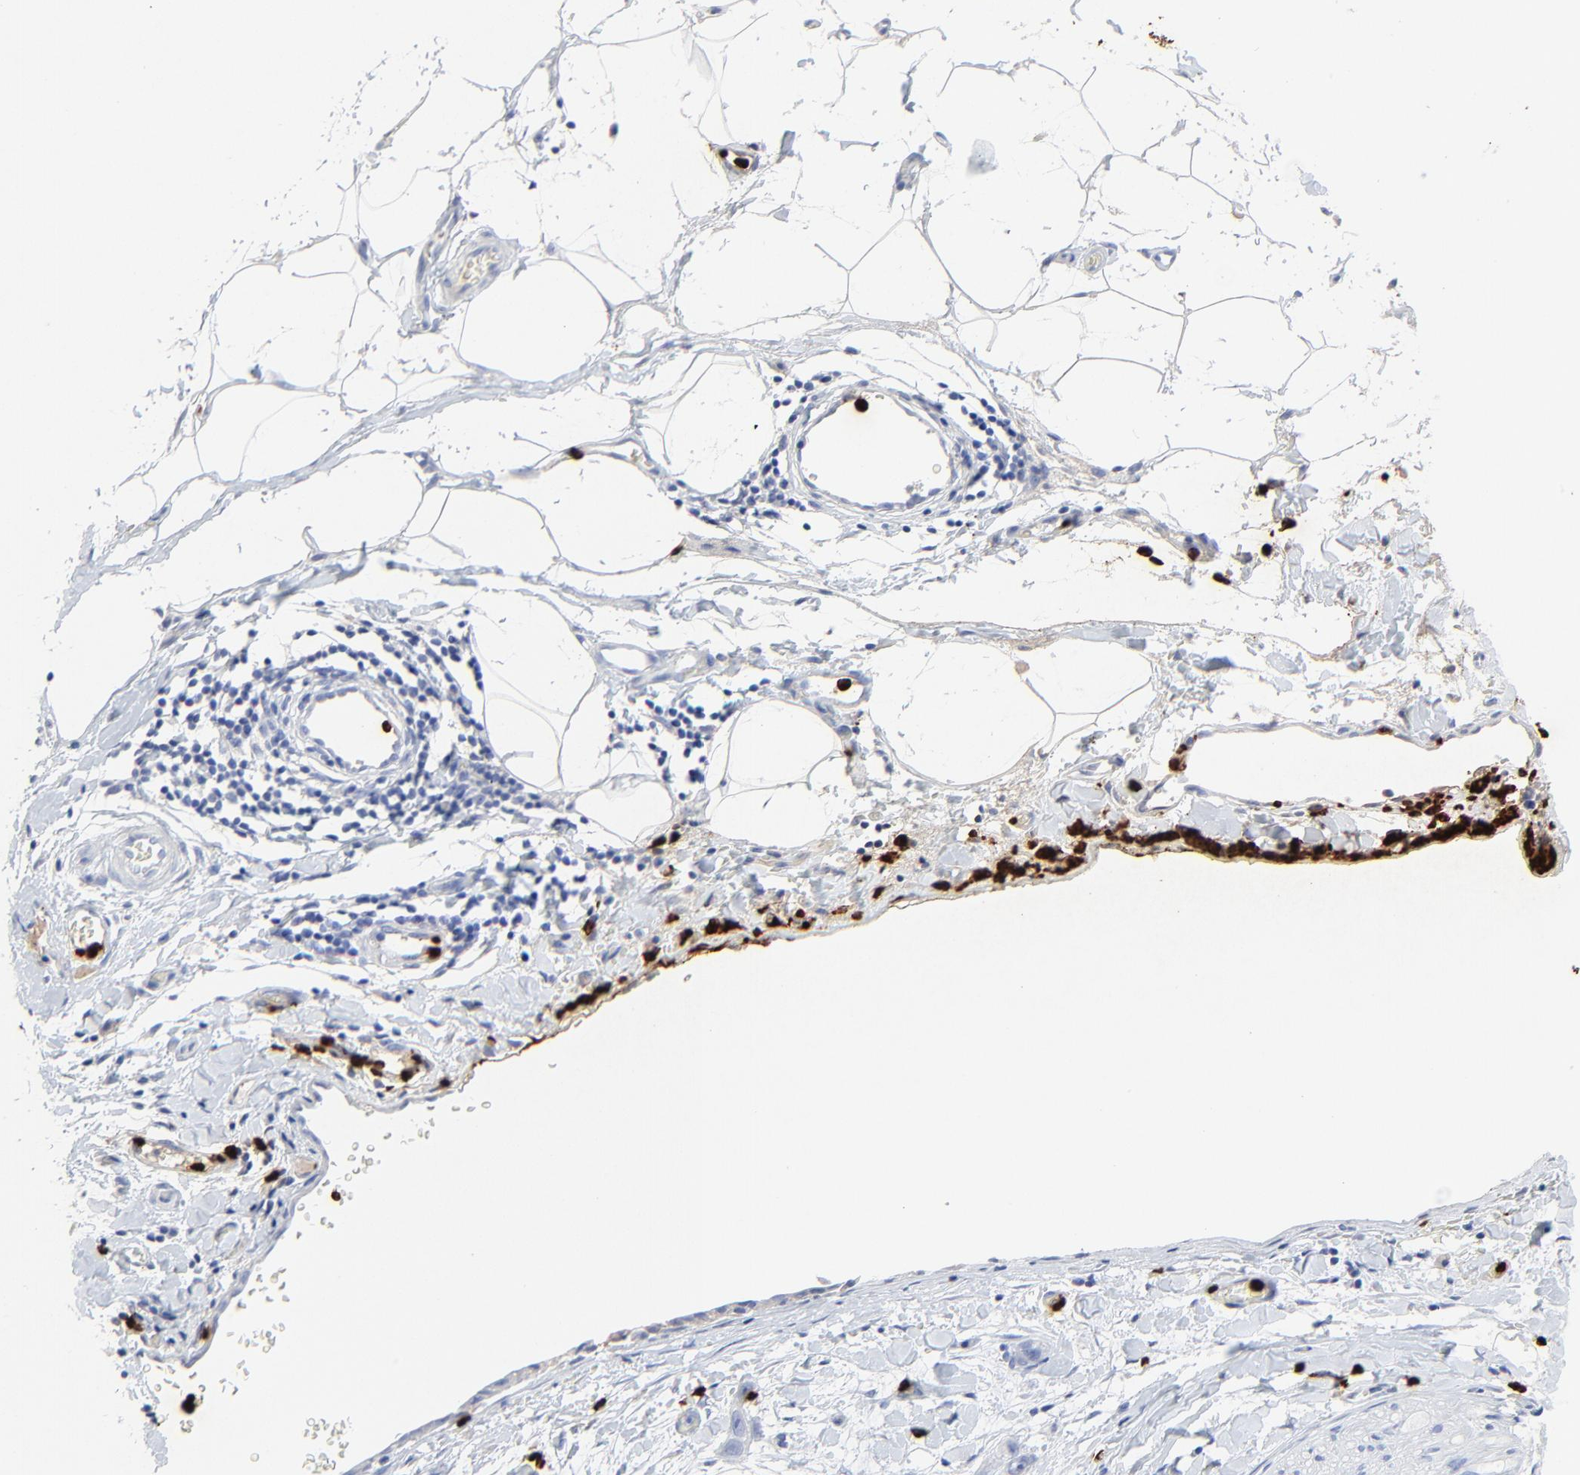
{"staining": {"intensity": "negative", "quantity": "none", "location": "none"}, "tissue": "stomach cancer", "cell_type": "Tumor cells", "image_type": "cancer", "snomed": [{"axis": "morphology", "description": "Adenocarcinoma, NOS"}, {"axis": "topography", "description": "Stomach, upper"}], "caption": "A high-resolution micrograph shows IHC staining of adenocarcinoma (stomach), which demonstrates no significant positivity in tumor cells.", "gene": "LCN2", "patient": {"sex": "male", "age": 47}}